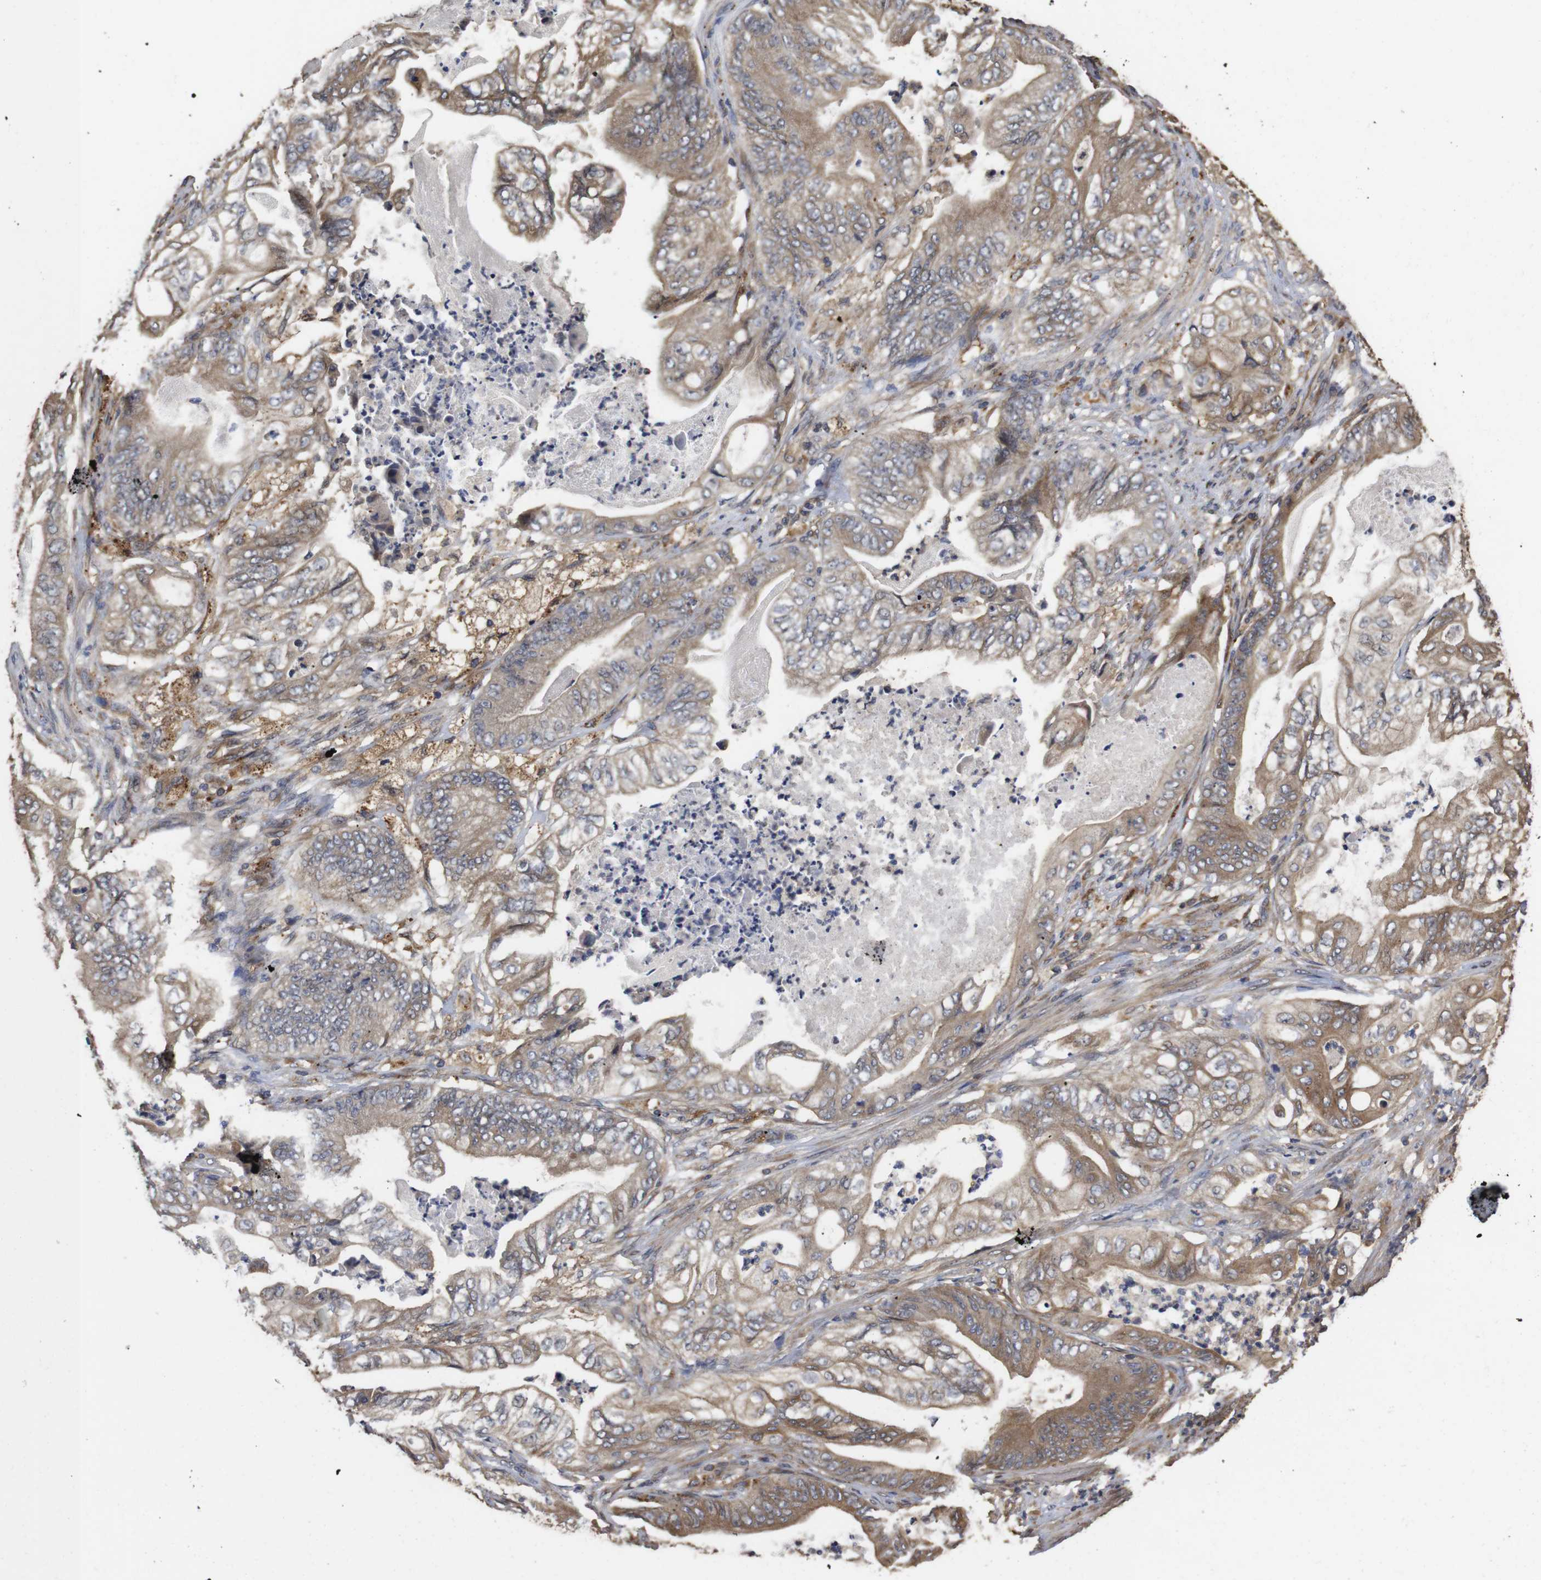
{"staining": {"intensity": "moderate", "quantity": ">75%", "location": "cytoplasmic/membranous"}, "tissue": "stomach cancer", "cell_type": "Tumor cells", "image_type": "cancer", "snomed": [{"axis": "morphology", "description": "Adenocarcinoma, NOS"}, {"axis": "topography", "description": "Stomach"}], "caption": "Brown immunohistochemical staining in human adenocarcinoma (stomach) shows moderate cytoplasmic/membranous staining in approximately >75% of tumor cells. (brown staining indicates protein expression, while blue staining denotes nuclei).", "gene": "PTPN14", "patient": {"sex": "female", "age": 73}}